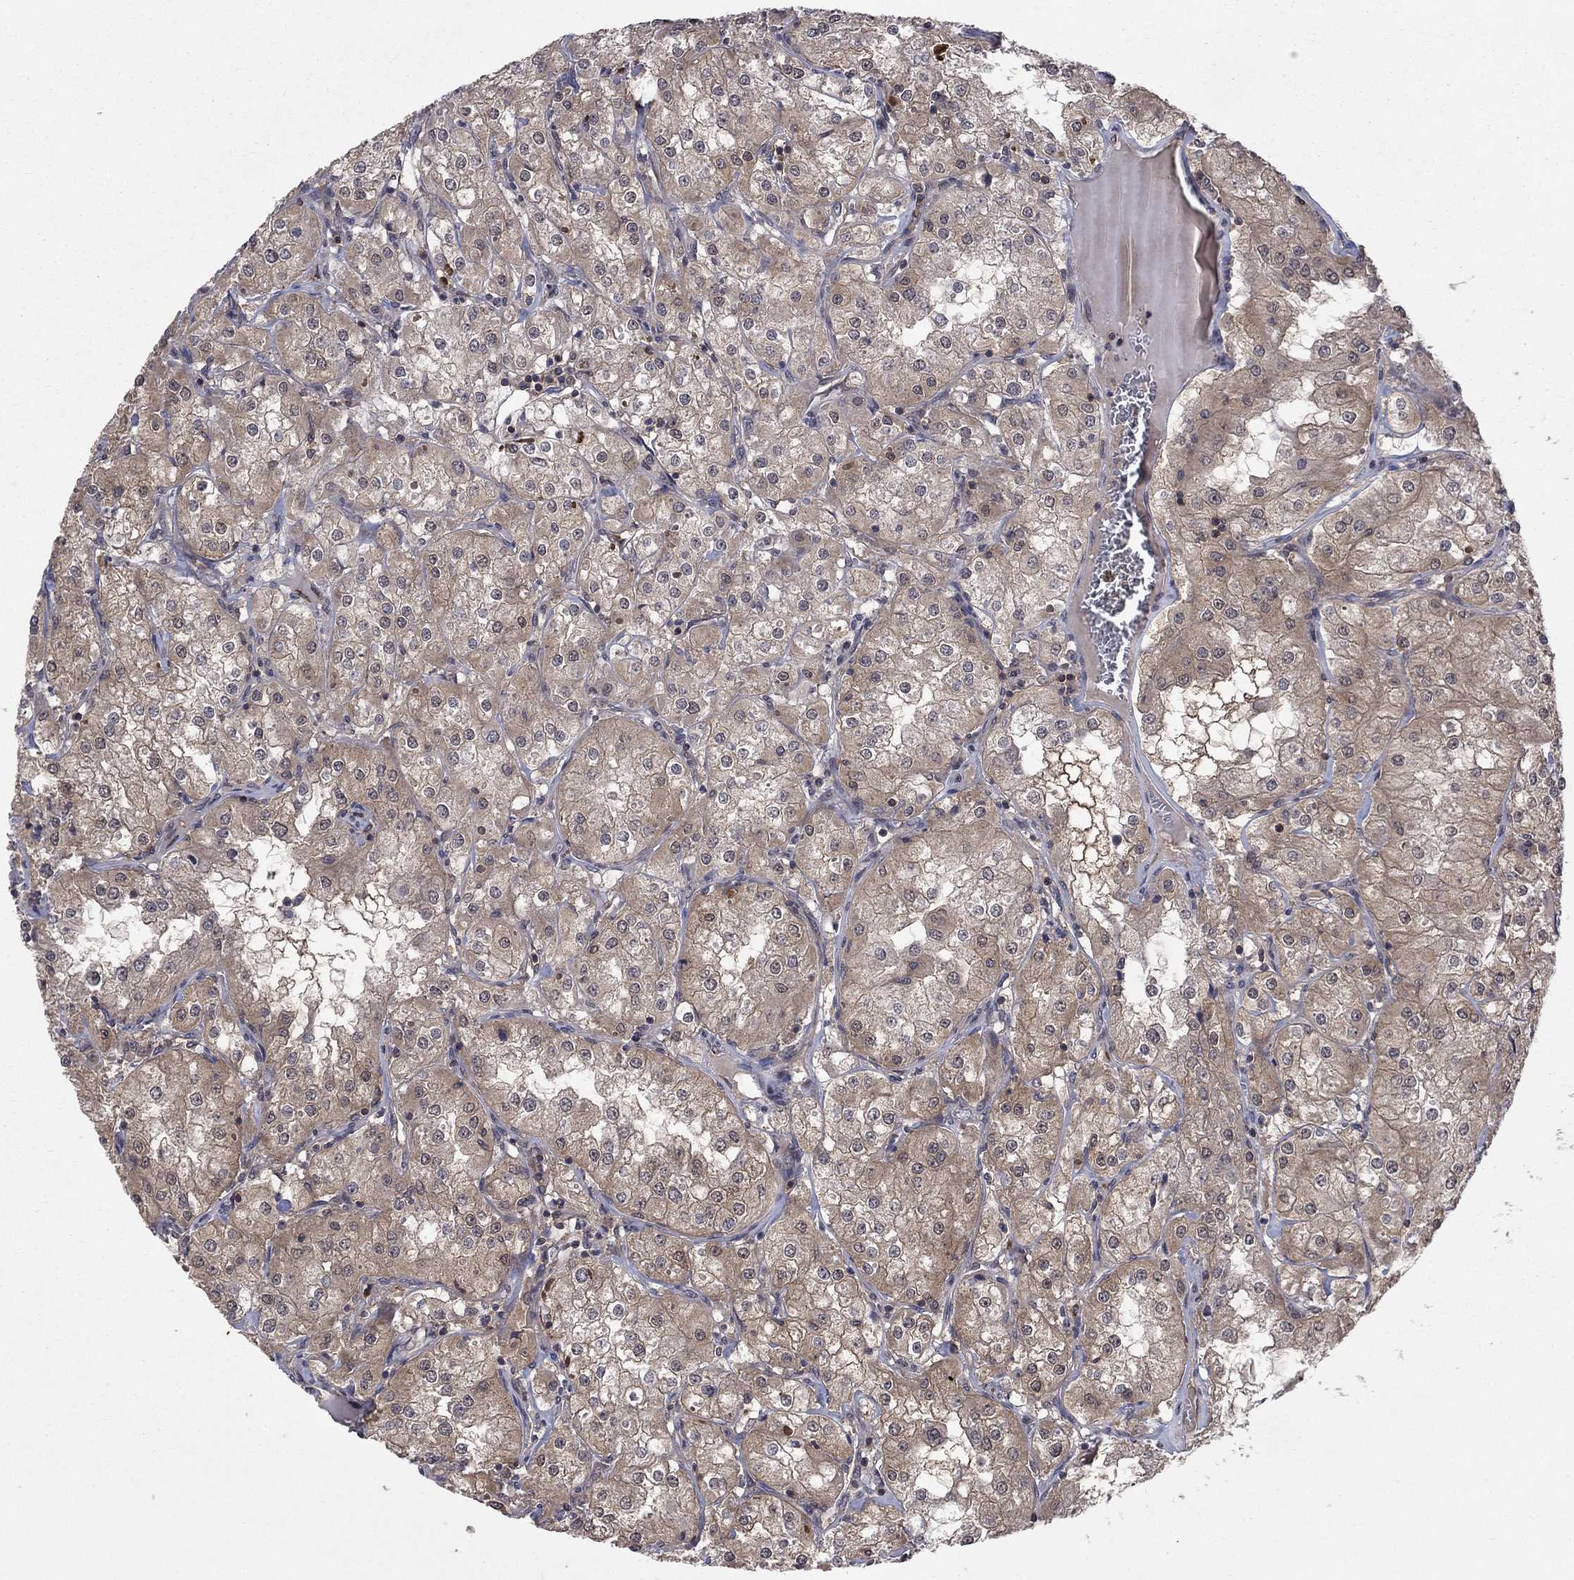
{"staining": {"intensity": "moderate", "quantity": "25%-75%", "location": "cytoplasmic/membranous"}, "tissue": "renal cancer", "cell_type": "Tumor cells", "image_type": "cancer", "snomed": [{"axis": "morphology", "description": "Adenocarcinoma, NOS"}, {"axis": "topography", "description": "Kidney"}], "caption": "A medium amount of moderate cytoplasmic/membranous positivity is present in approximately 25%-75% of tumor cells in renal adenocarcinoma tissue.", "gene": "IAH1", "patient": {"sex": "male", "age": 77}}